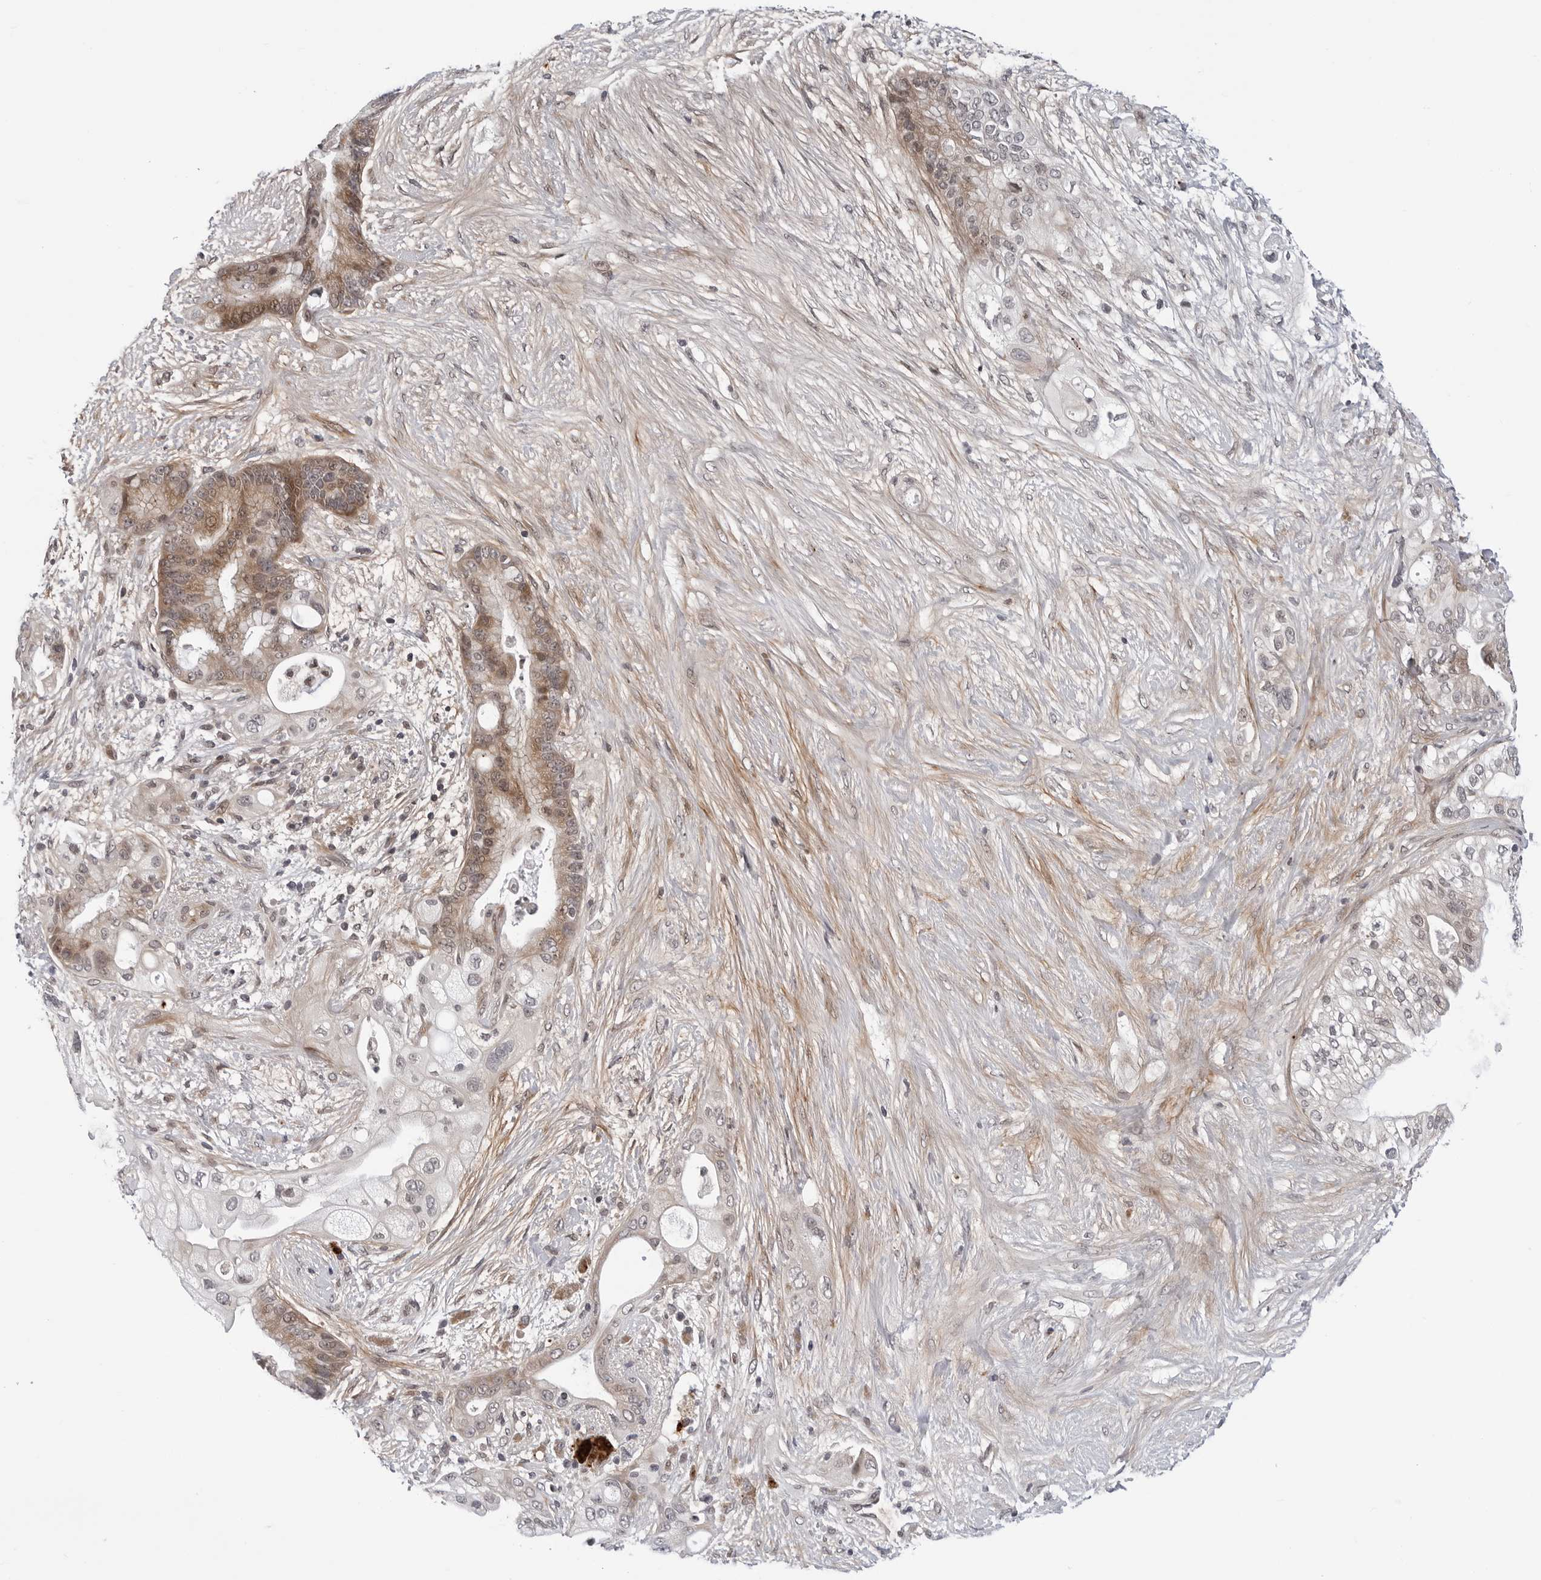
{"staining": {"intensity": "moderate", "quantity": ">75%", "location": "cytoplasmic/membranous"}, "tissue": "pancreatic cancer", "cell_type": "Tumor cells", "image_type": "cancer", "snomed": [{"axis": "morphology", "description": "Adenocarcinoma, NOS"}, {"axis": "topography", "description": "Pancreas"}], "caption": "A micrograph of pancreatic adenocarcinoma stained for a protein exhibits moderate cytoplasmic/membranous brown staining in tumor cells.", "gene": "KIAA1614", "patient": {"sex": "male", "age": 53}}